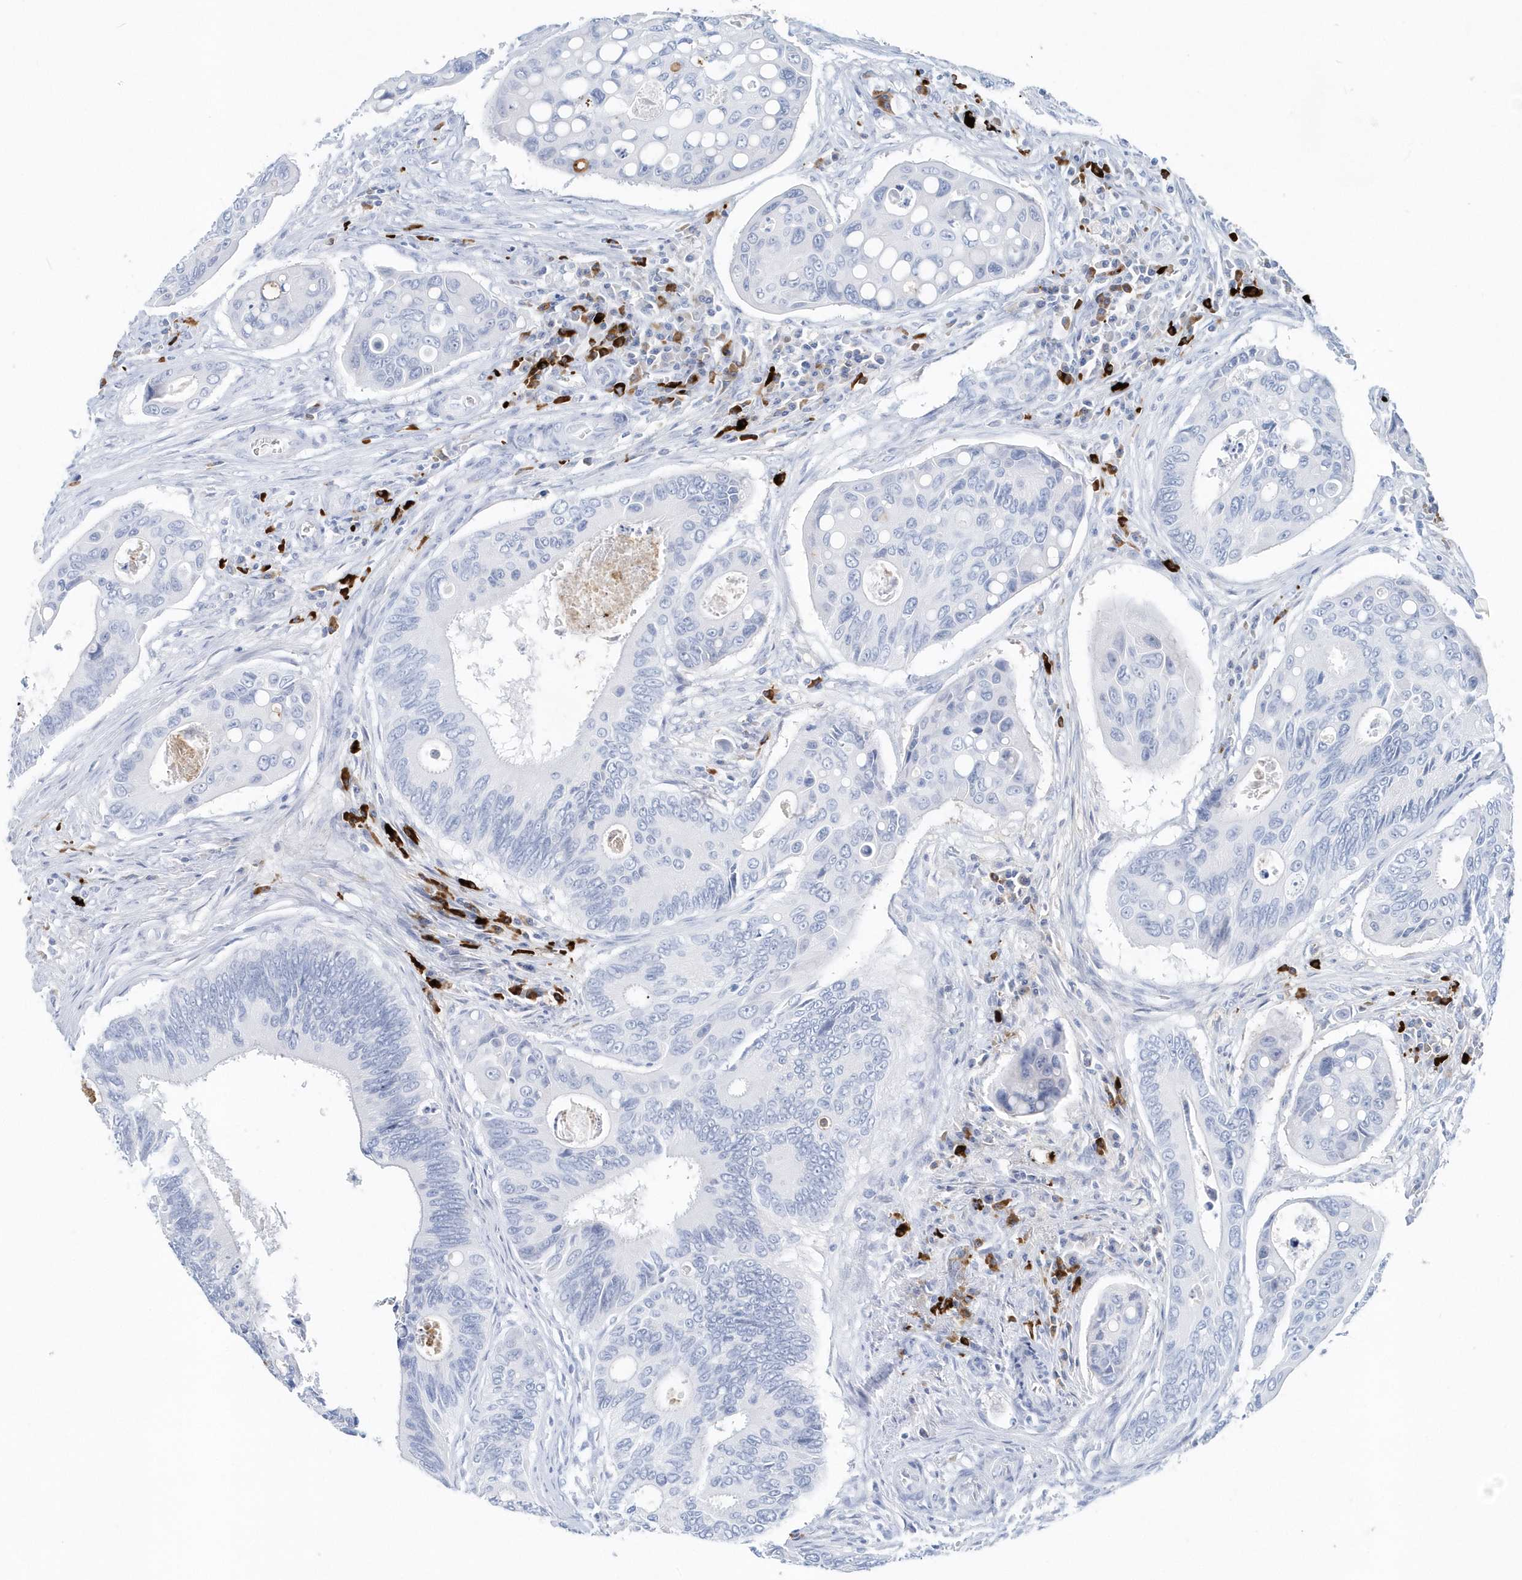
{"staining": {"intensity": "negative", "quantity": "none", "location": "none"}, "tissue": "colorectal cancer", "cell_type": "Tumor cells", "image_type": "cancer", "snomed": [{"axis": "morphology", "description": "Inflammation, NOS"}, {"axis": "morphology", "description": "Adenocarcinoma, NOS"}, {"axis": "topography", "description": "Colon"}], "caption": "Immunohistochemistry of colorectal cancer demonstrates no staining in tumor cells.", "gene": "JCHAIN", "patient": {"sex": "male", "age": 72}}